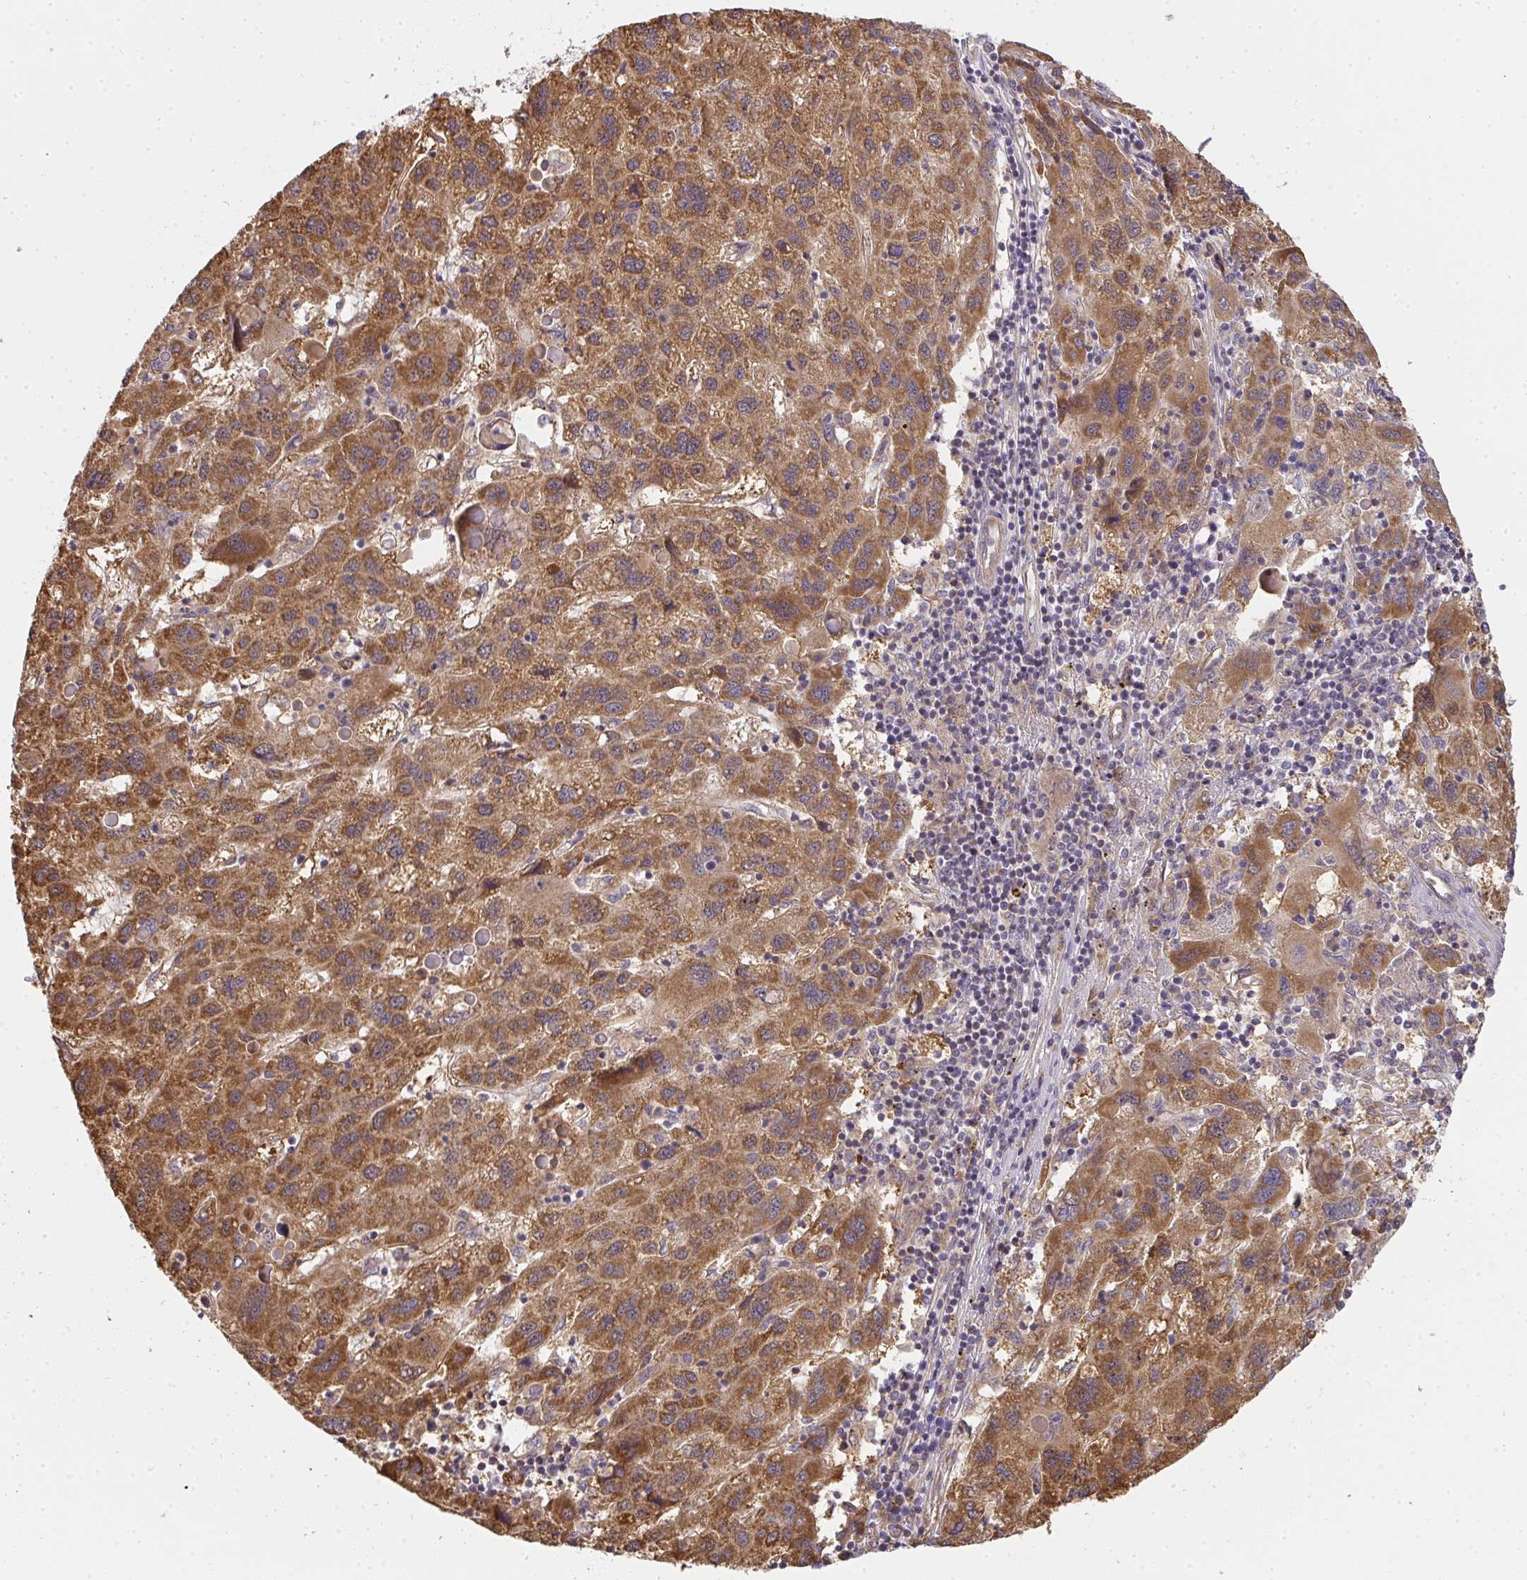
{"staining": {"intensity": "moderate", "quantity": ">75%", "location": "cytoplasmic/membranous"}, "tissue": "liver cancer", "cell_type": "Tumor cells", "image_type": "cancer", "snomed": [{"axis": "morphology", "description": "Carcinoma, Hepatocellular, NOS"}, {"axis": "topography", "description": "Liver"}], "caption": "Protein expression analysis of human liver cancer reveals moderate cytoplasmic/membranous positivity in approximately >75% of tumor cells.", "gene": "B4GALT6", "patient": {"sex": "female", "age": 77}}